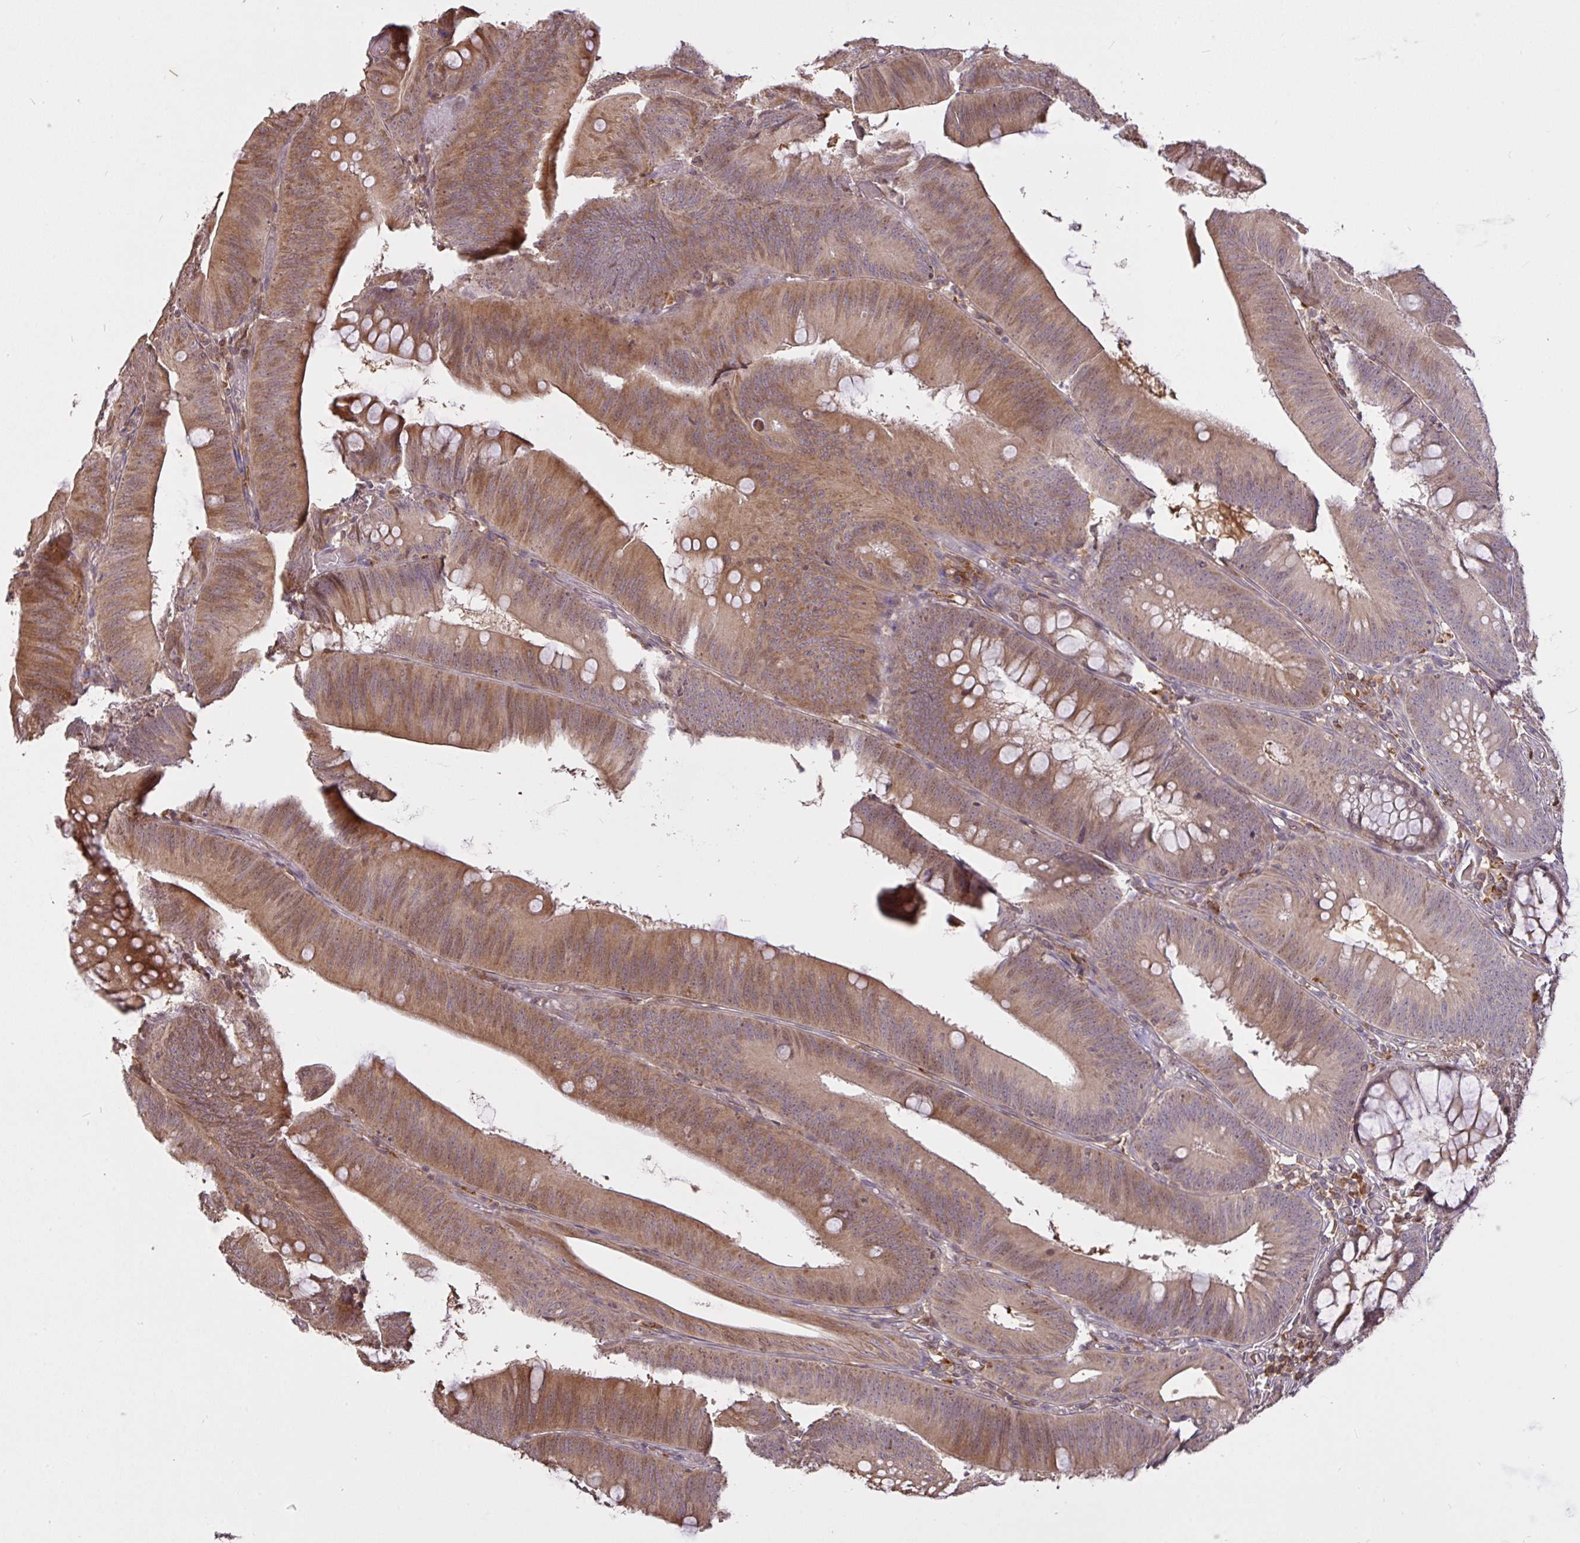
{"staining": {"intensity": "weak", "quantity": ">75%", "location": "cytoplasmic/membranous,nuclear"}, "tissue": "colorectal cancer", "cell_type": "Tumor cells", "image_type": "cancer", "snomed": [{"axis": "morphology", "description": "Adenocarcinoma, NOS"}, {"axis": "topography", "description": "Colon"}], "caption": "The photomicrograph demonstrates immunohistochemical staining of colorectal cancer. There is weak cytoplasmic/membranous and nuclear staining is present in about >75% of tumor cells. (brown staining indicates protein expression, while blue staining denotes nuclei).", "gene": "FCER1A", "patient": {"sex": "male", "age": 84}}